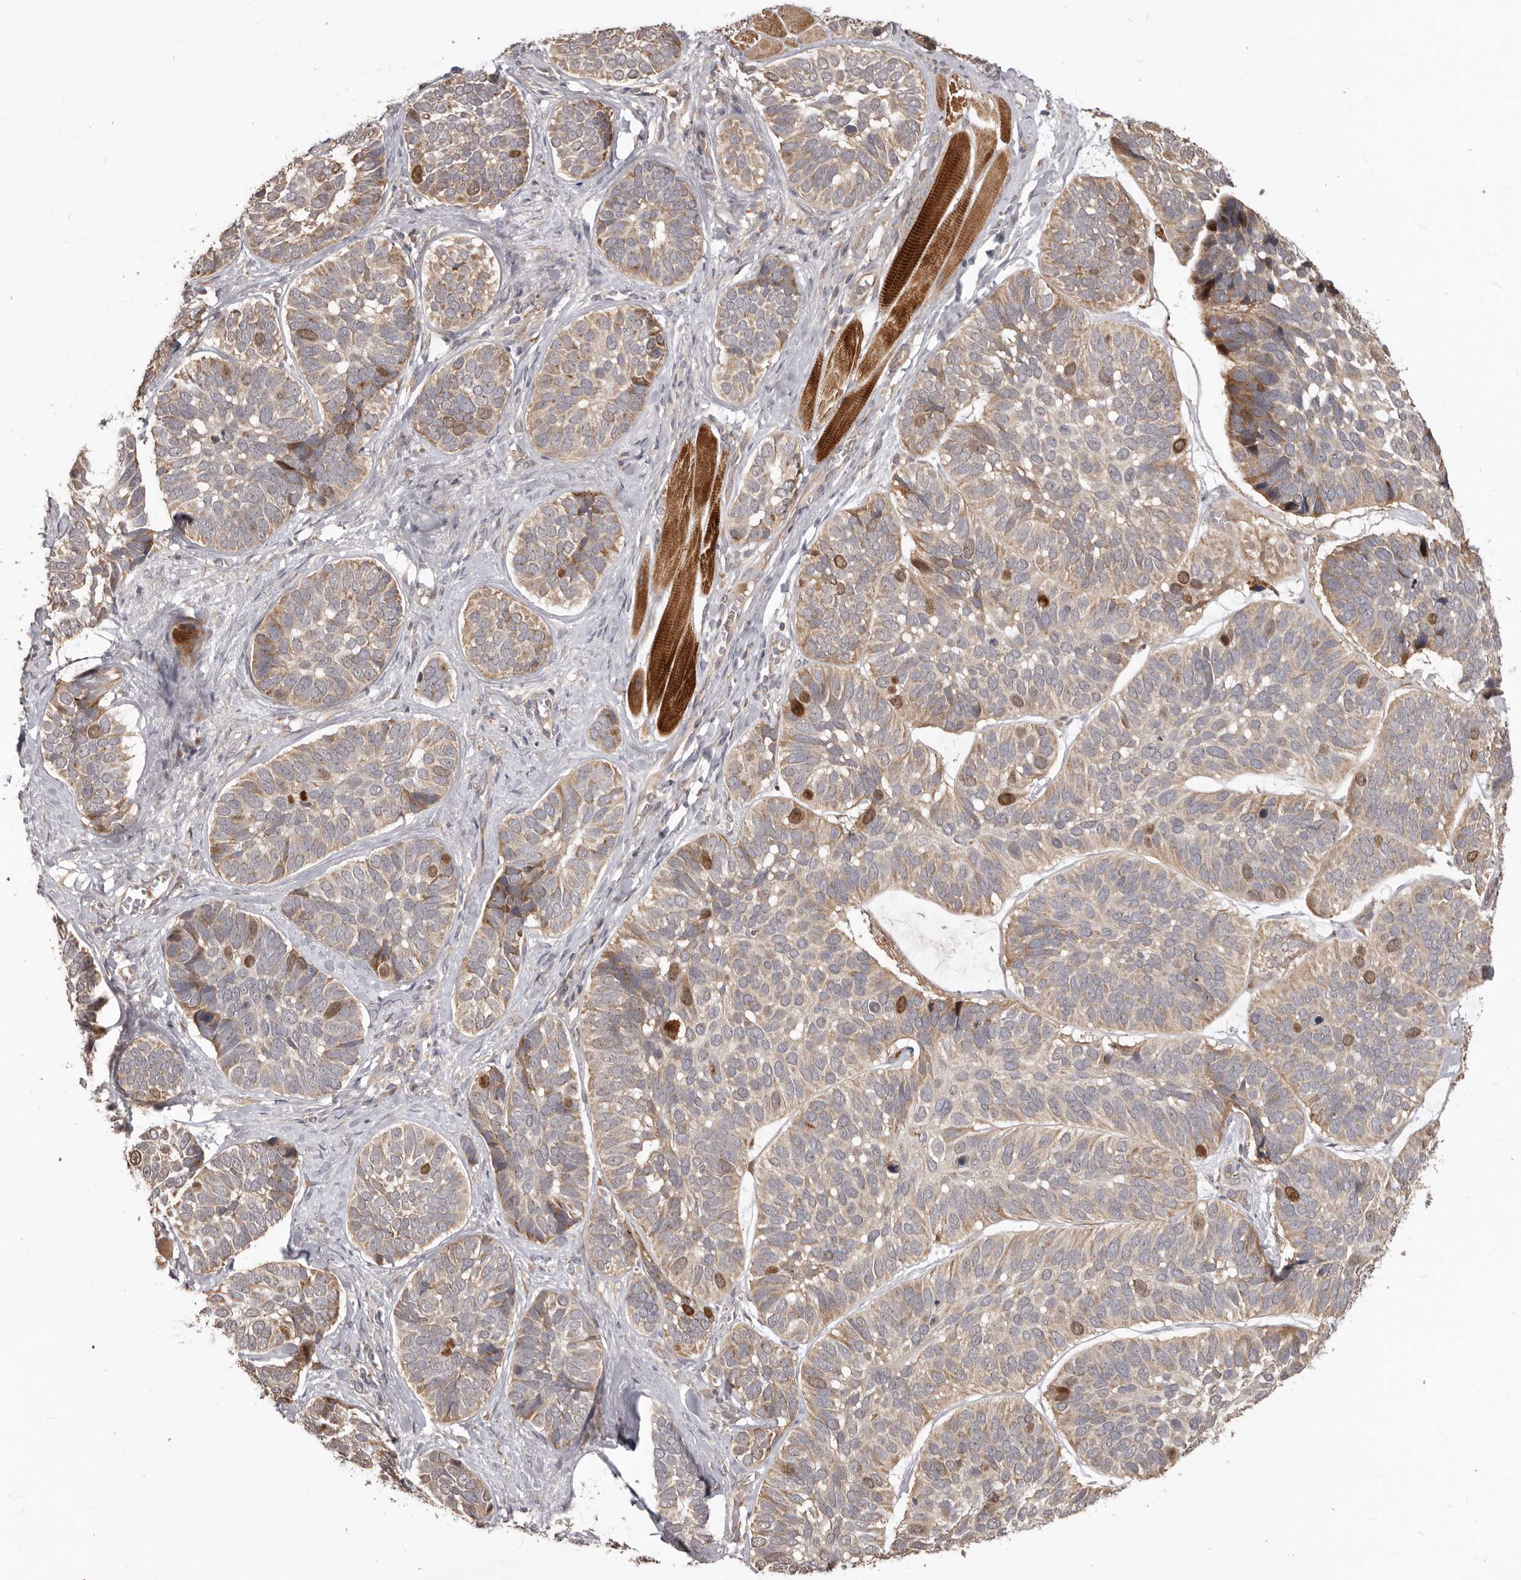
{"staining": {"intensity": "strong", "quantity": "<25%", "location": "cytoplasmic/membranous,nuclear"}, "tissue": "skin cancer", "cell_type": "Tumor cells", "image_type": "cancer", "snomed": [{"axis": "morphology", "description": "Basal cell carcinoma"}, {"axis": "topography", "description": "Skin"}], "caption": "Immunohistochemistry (IHC) histopathology image of human skin cancer (basal cell carcinoma) stained for a protein (brown), which exhibits medium levels of strong cytoplasmic/membranous and nuclear positivity in about <25% of tumor cells.", "gene": "RNF187", "patient": {"sex": "male", "age": 62}}